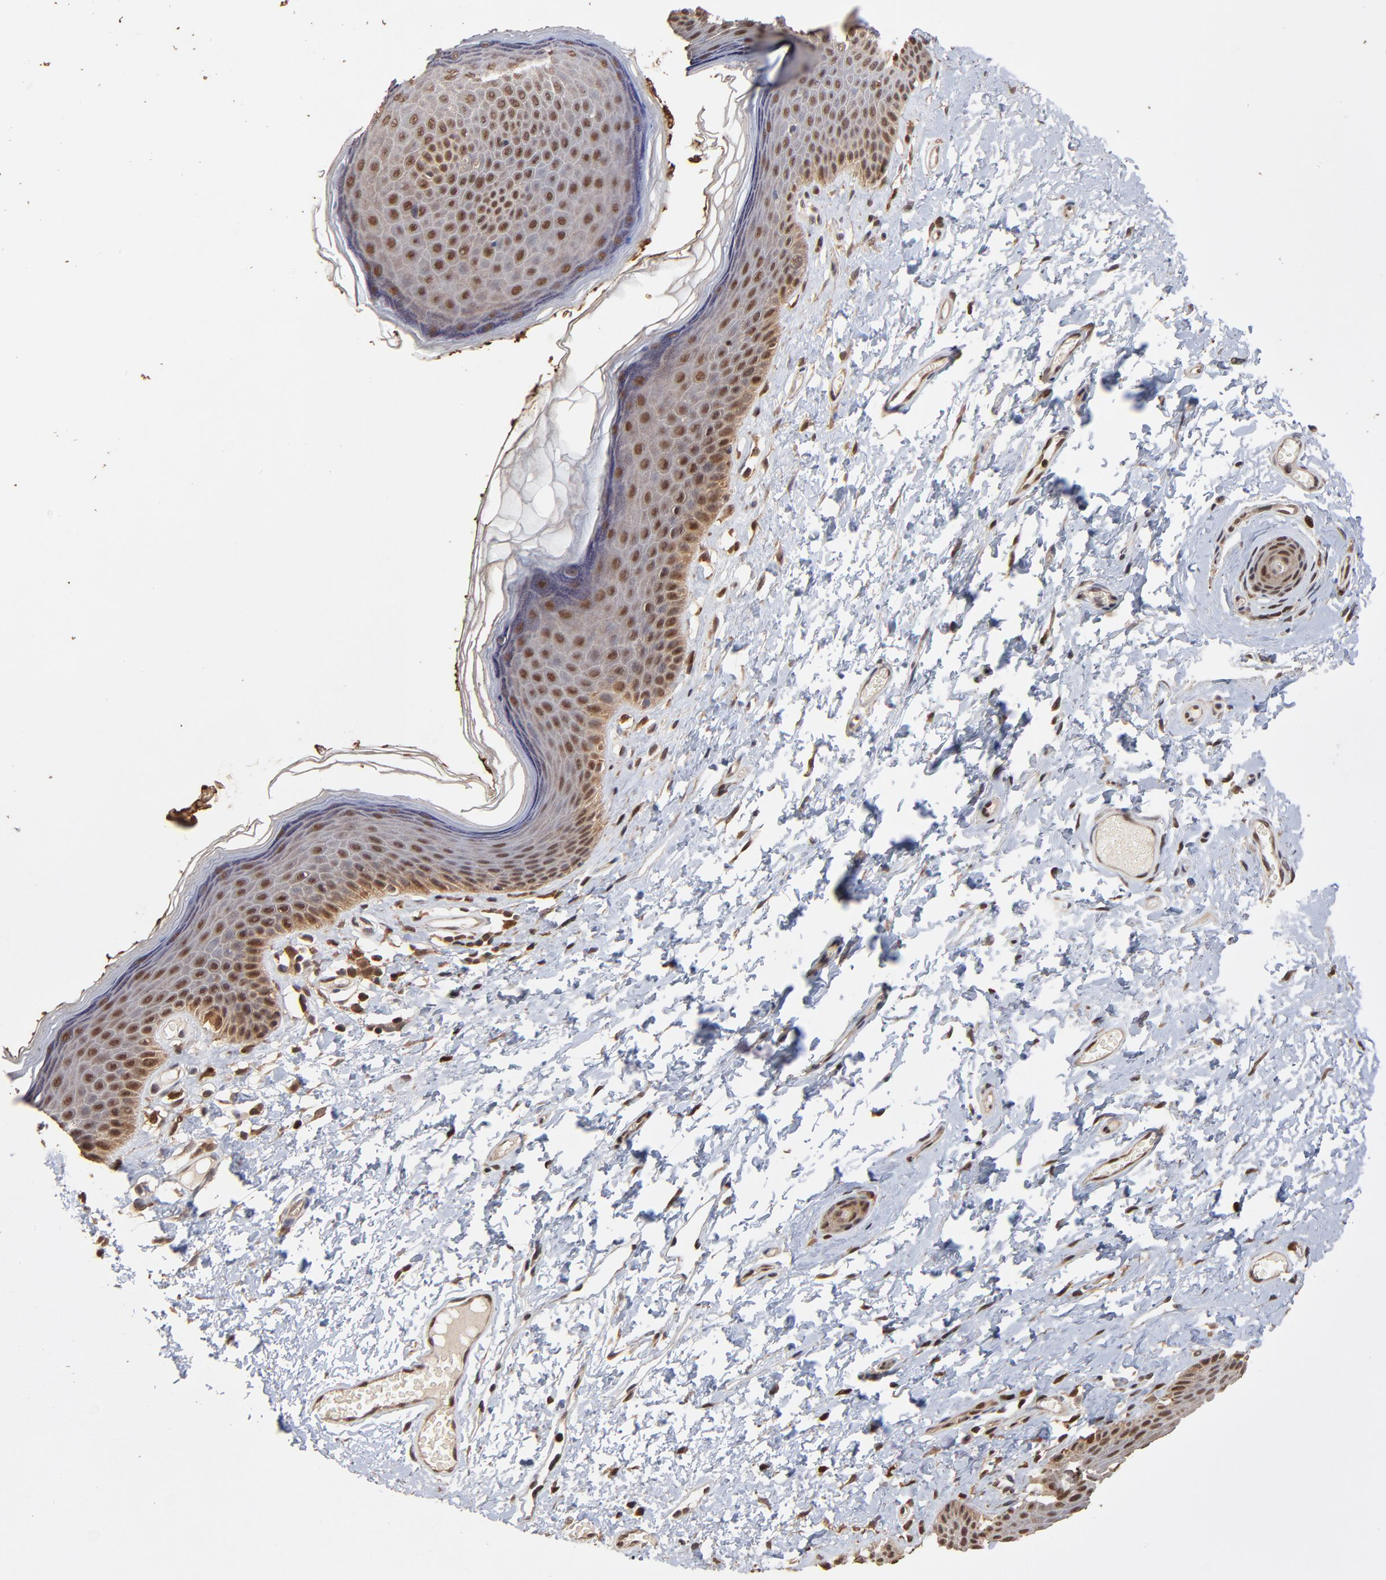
{"staining": {"intensity": "moderate", "quantity": ">75%", "location": "cytoplasmic/membranous,nuclear"}, "tissue": "skin", "cell_type": "Epidermal cells", "image_type": "normal", "snomed": [{"axis": "morphology", "description": "Normal tissue, NOS"}, {"axis": "morphology", "description": "Inflammation, NOS"}, {"axis": "topography", "description": "Vulva"}], "caption": "About >75% of epidermal cells in normal skin show moderate cytoplasmic/membranous,nuclear protein staining as visualized by brown immunohistochemical staining.", "gene": "CASP1", "patient": {"sex": "female", "age": 84}}